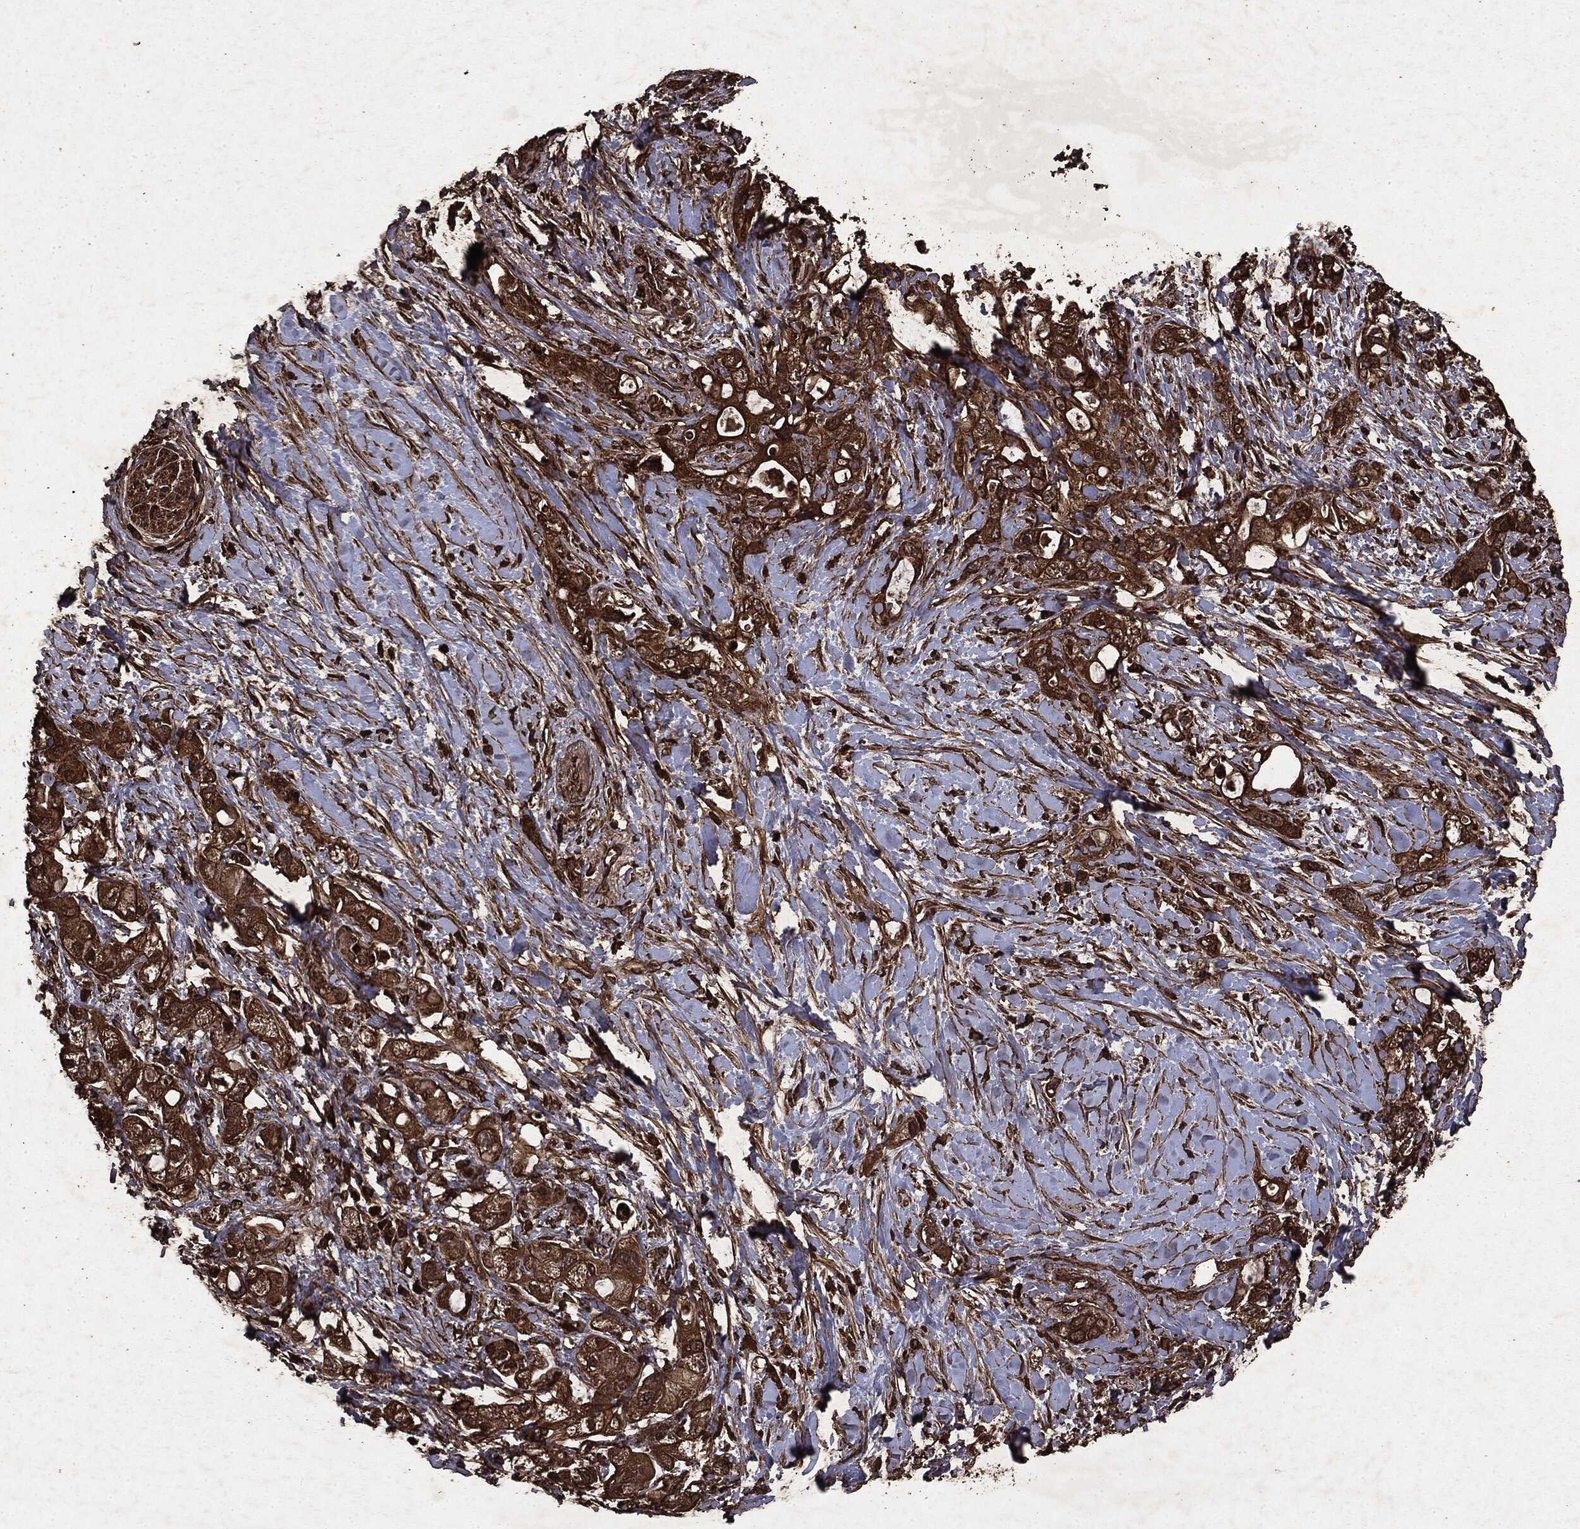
{"staining": {"intensity": "strong", "quantity": ">75%", "location": "cytoplasmic/membranous"}, "tissue": "pancreatic cancer", "cell_type": "Tumor cells", "image_type": "cancer", "snomed": [{"axis": "morphology", "description": "Adenocarcinoma, NOS"}, {"axis": "topography", "description": "Pancreas"}], "caption": "An immunohistochemistry photomicrograph of tumor tissue is shown. Protein staining in brown labels strong cytoplasmic/membranous positivity in pancreatic cancer within tumor cells.", "gene": "ARAF", "patient": {"sex": "female", "age": 56}}